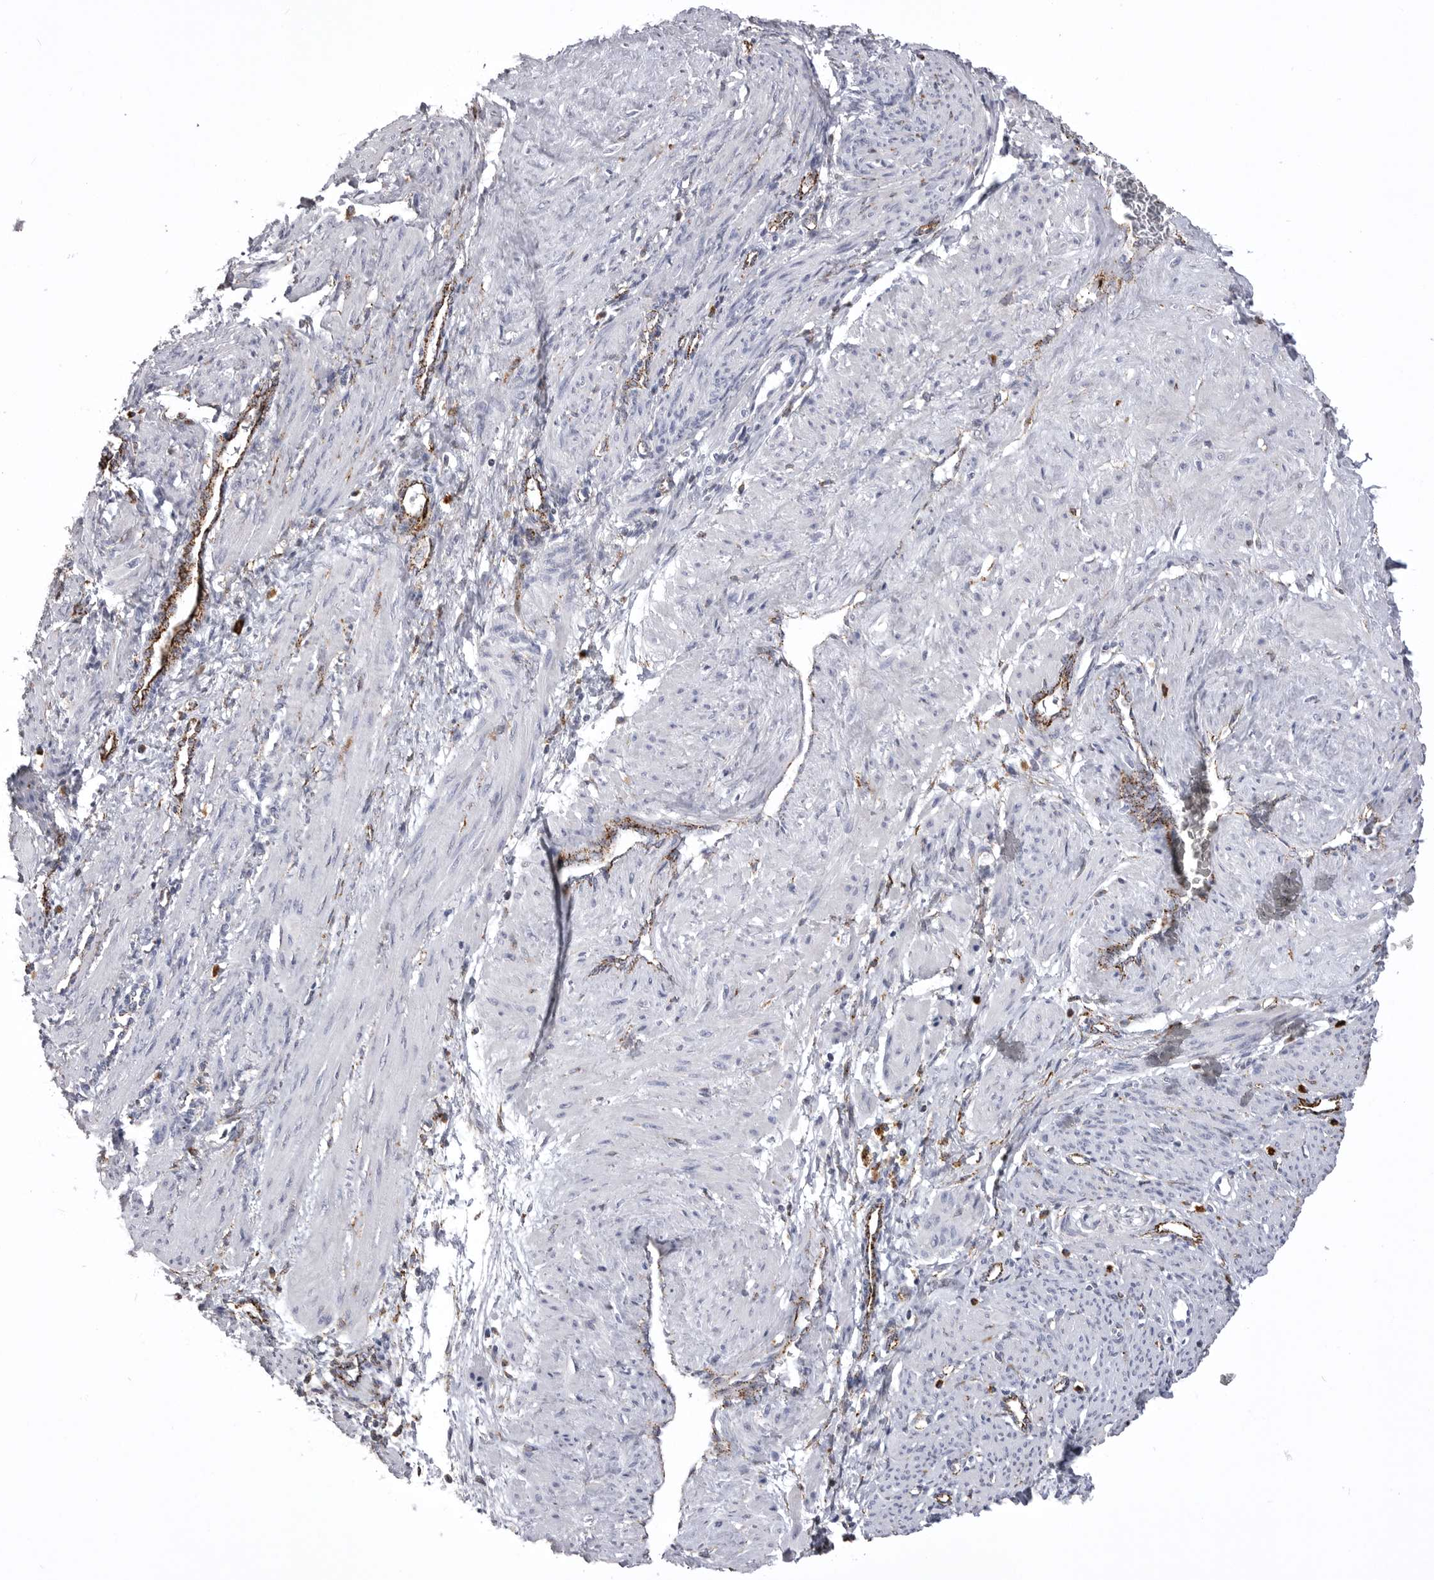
{"staining": {"intensity": "negative", "quantity": "none", "location": "none"}, "tissue": "smooth muscle", "cell_type": "Smooth muscle cells", "image_type": "normal", "snomed": [{"axis": "morphology", "description": "Normal tissue, NOS"}, {"axis": "topography", "description": "Endometrium"}], "caption": "The immunohistochemistry photomicrograph has no significant staining in smooth muscle cells of smooth muscle.", "gene": "PSPN", "patient": {"sex": "female", "age": 33}}